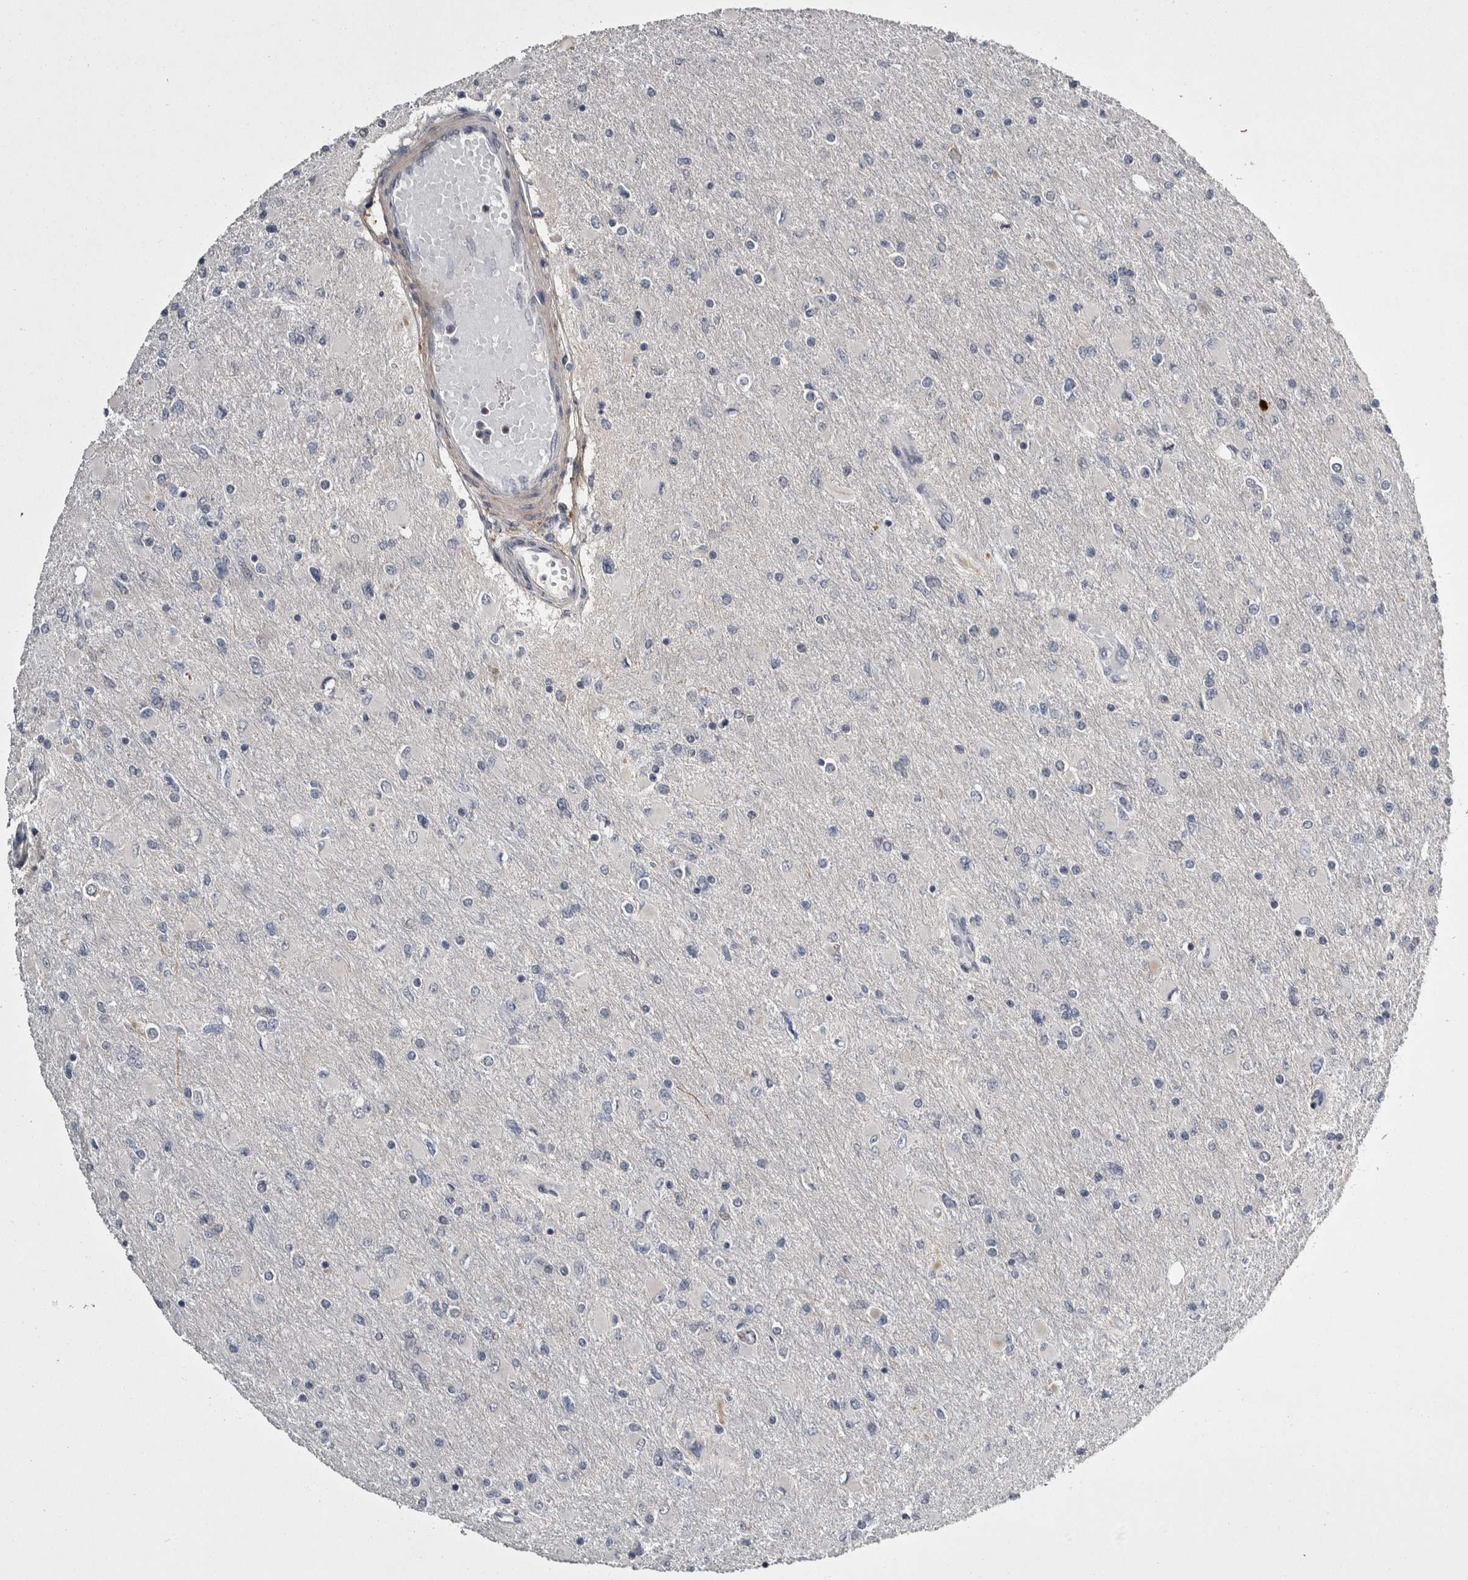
{"staining": {"intensity": "negative", "quantity": "none", "location": "none"}, "tissue": "glioma", "cell_type": "Tumor cells", "image_type": "cancer", "snomed": [{"axis": "morphology", "description": "Glioma, malignant, High grade"}, {"axis": "topography", "description": "Cerebral cortex"}], "caption": "The immunohistochemistry histopathology image has no significant staining in tumor cells of glioma tissue.", "gene": "ASPN", "patient": {"sex": "female", "age": 36}}